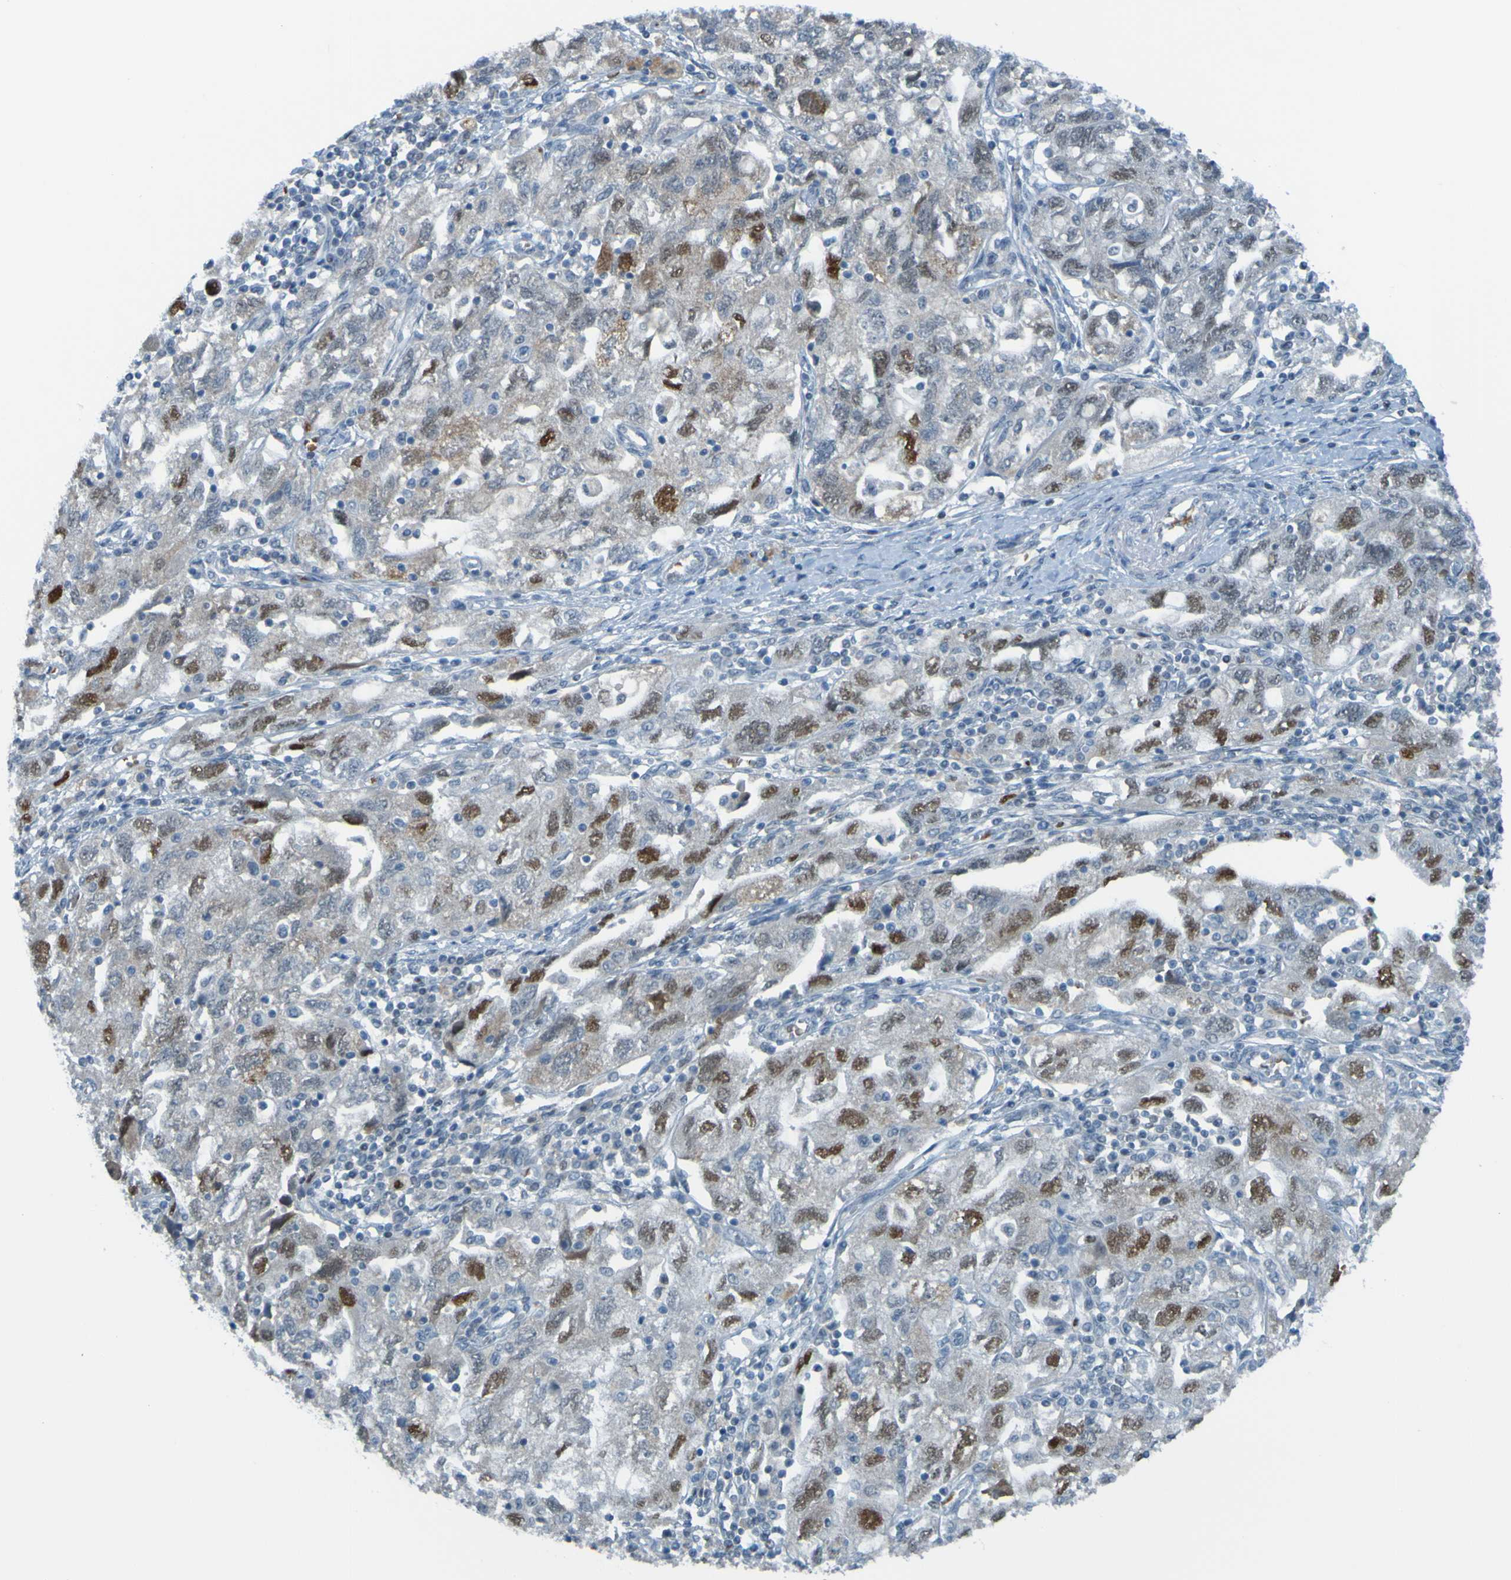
{"staining": {"intensity": "moderate", "quantity": "25%-75%", "location": "nuclear"}, "tissue": "ovarian cancer", "cell_type": "Tumor cells", "image_type": "cancer", "snomed": [{"axis": "morphology", "description": "Carcinoma, NOS"}, {"axis": "morphology", "description": "Cystadenocarcinoma, serous, NOS"}, {"axis": "topography", "description": "Ovary"}], "caption": "A photomicrograph of serous cystadenocarcinoma (ovarian) stained for a protein demonstrates moderate nuclear brown staining in tumor cells. (DAB (3,3'-diaminobenzidine) IHC, brown staining for protein, blue staining for nuclei).", "gene": "USP36", "patient": {"sex": "female", "age": 69}}